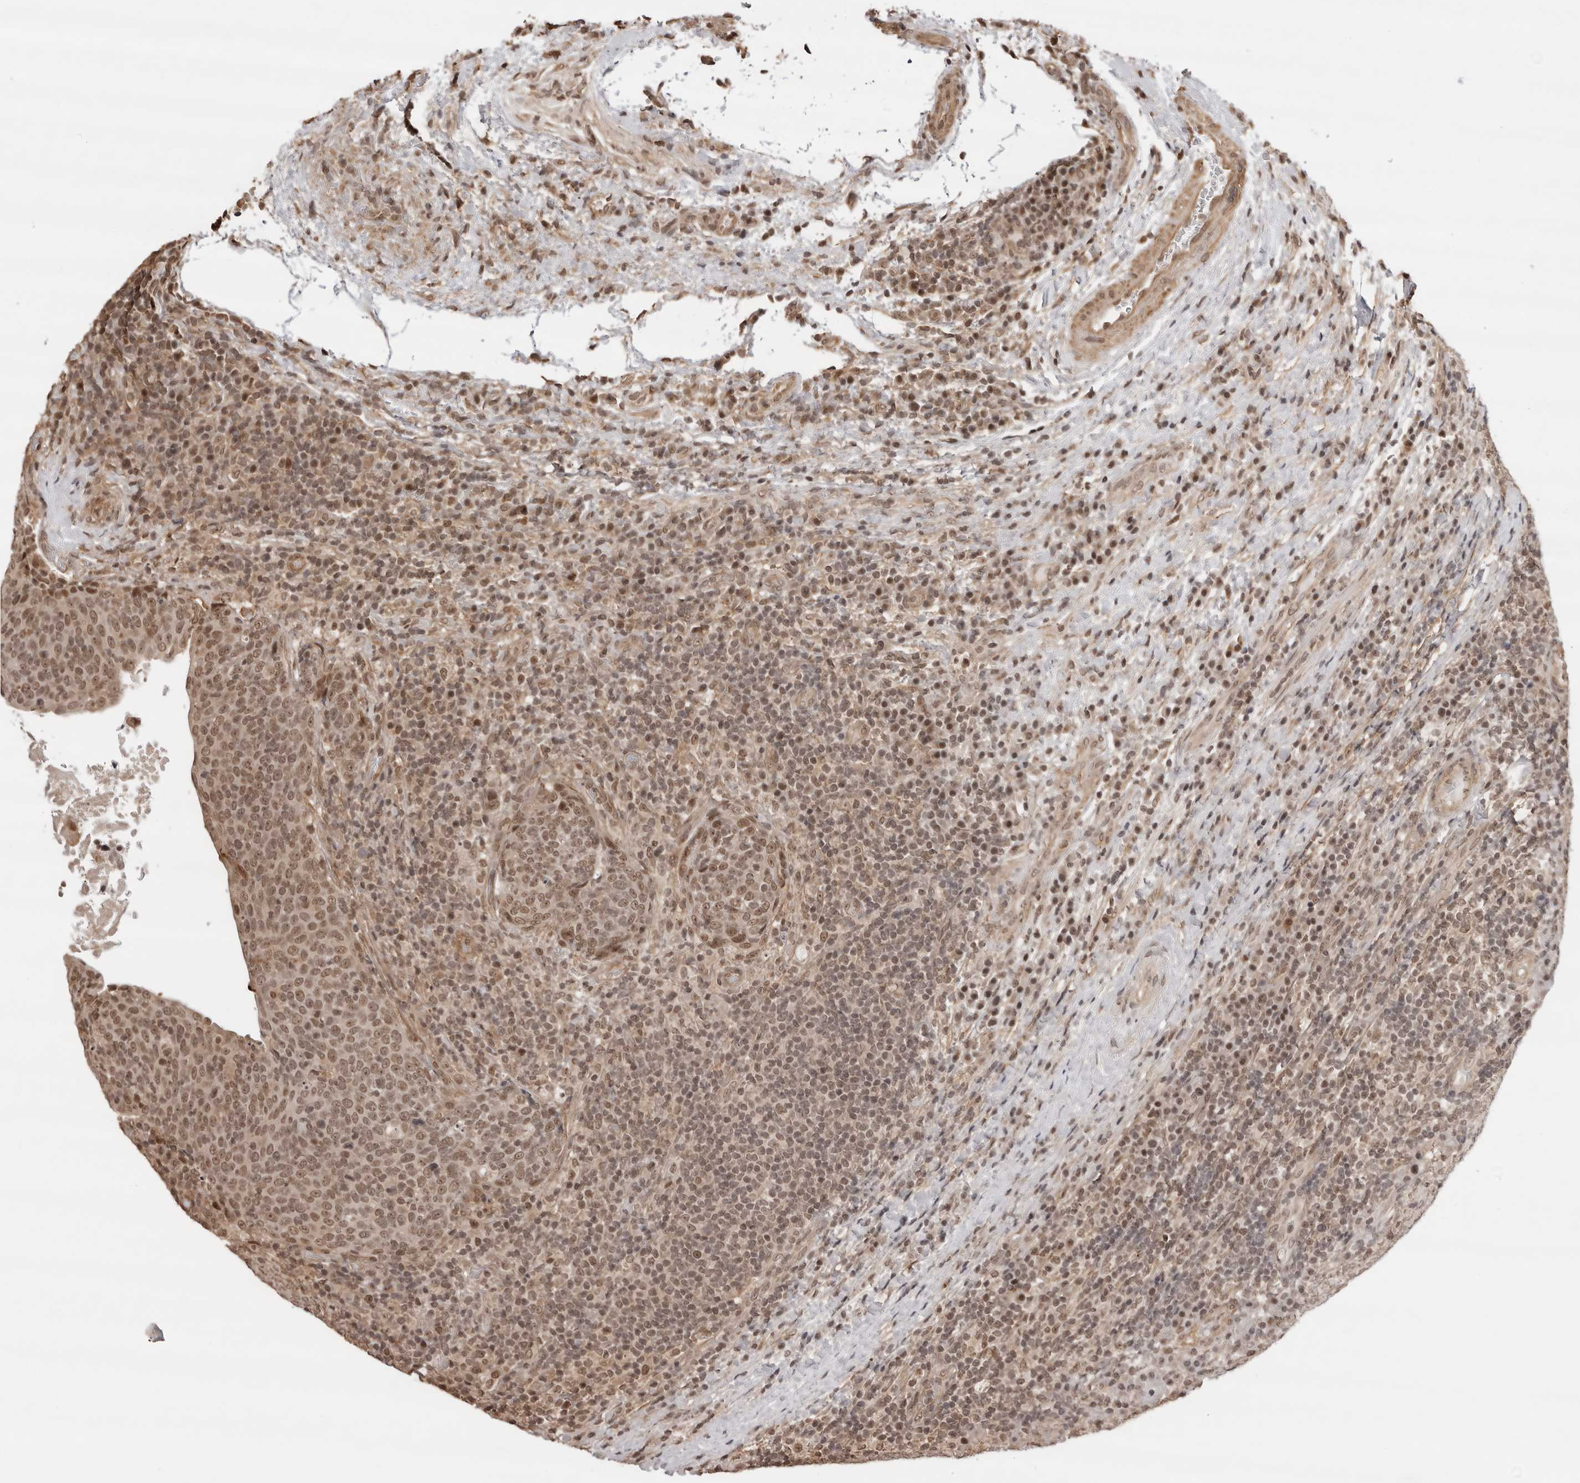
{"staining": {"intensity": "moderate", "quantity": ">75%", "location": "cytoplasmic/membranous,nuclear"}, "tissue": "head and neck cancer", "cell_type": "Tumor cells", "image_type": "cancer", "snomed": [{"axis": "morphology", "description": "Squamous cell carcinoma, NOS"}, {"axis": "morphology", "description": "Squamous cell carcinoma, metastatic, NOS"}, {"axis": "topography", "description": "Lymph node"}, {"axis": "topography", "description": "Head-Neck"}], "caption": "A micrograph of human head and neck cancer stained for a protein demonstrates moderate cytoplasmic/membranous and nuclear brown staining in tumor cells. Ihc stains the protein in brown and the nuclei are stained blue.", "gene": "SDE2", "patient": {"sex": "male", "age": 62}}